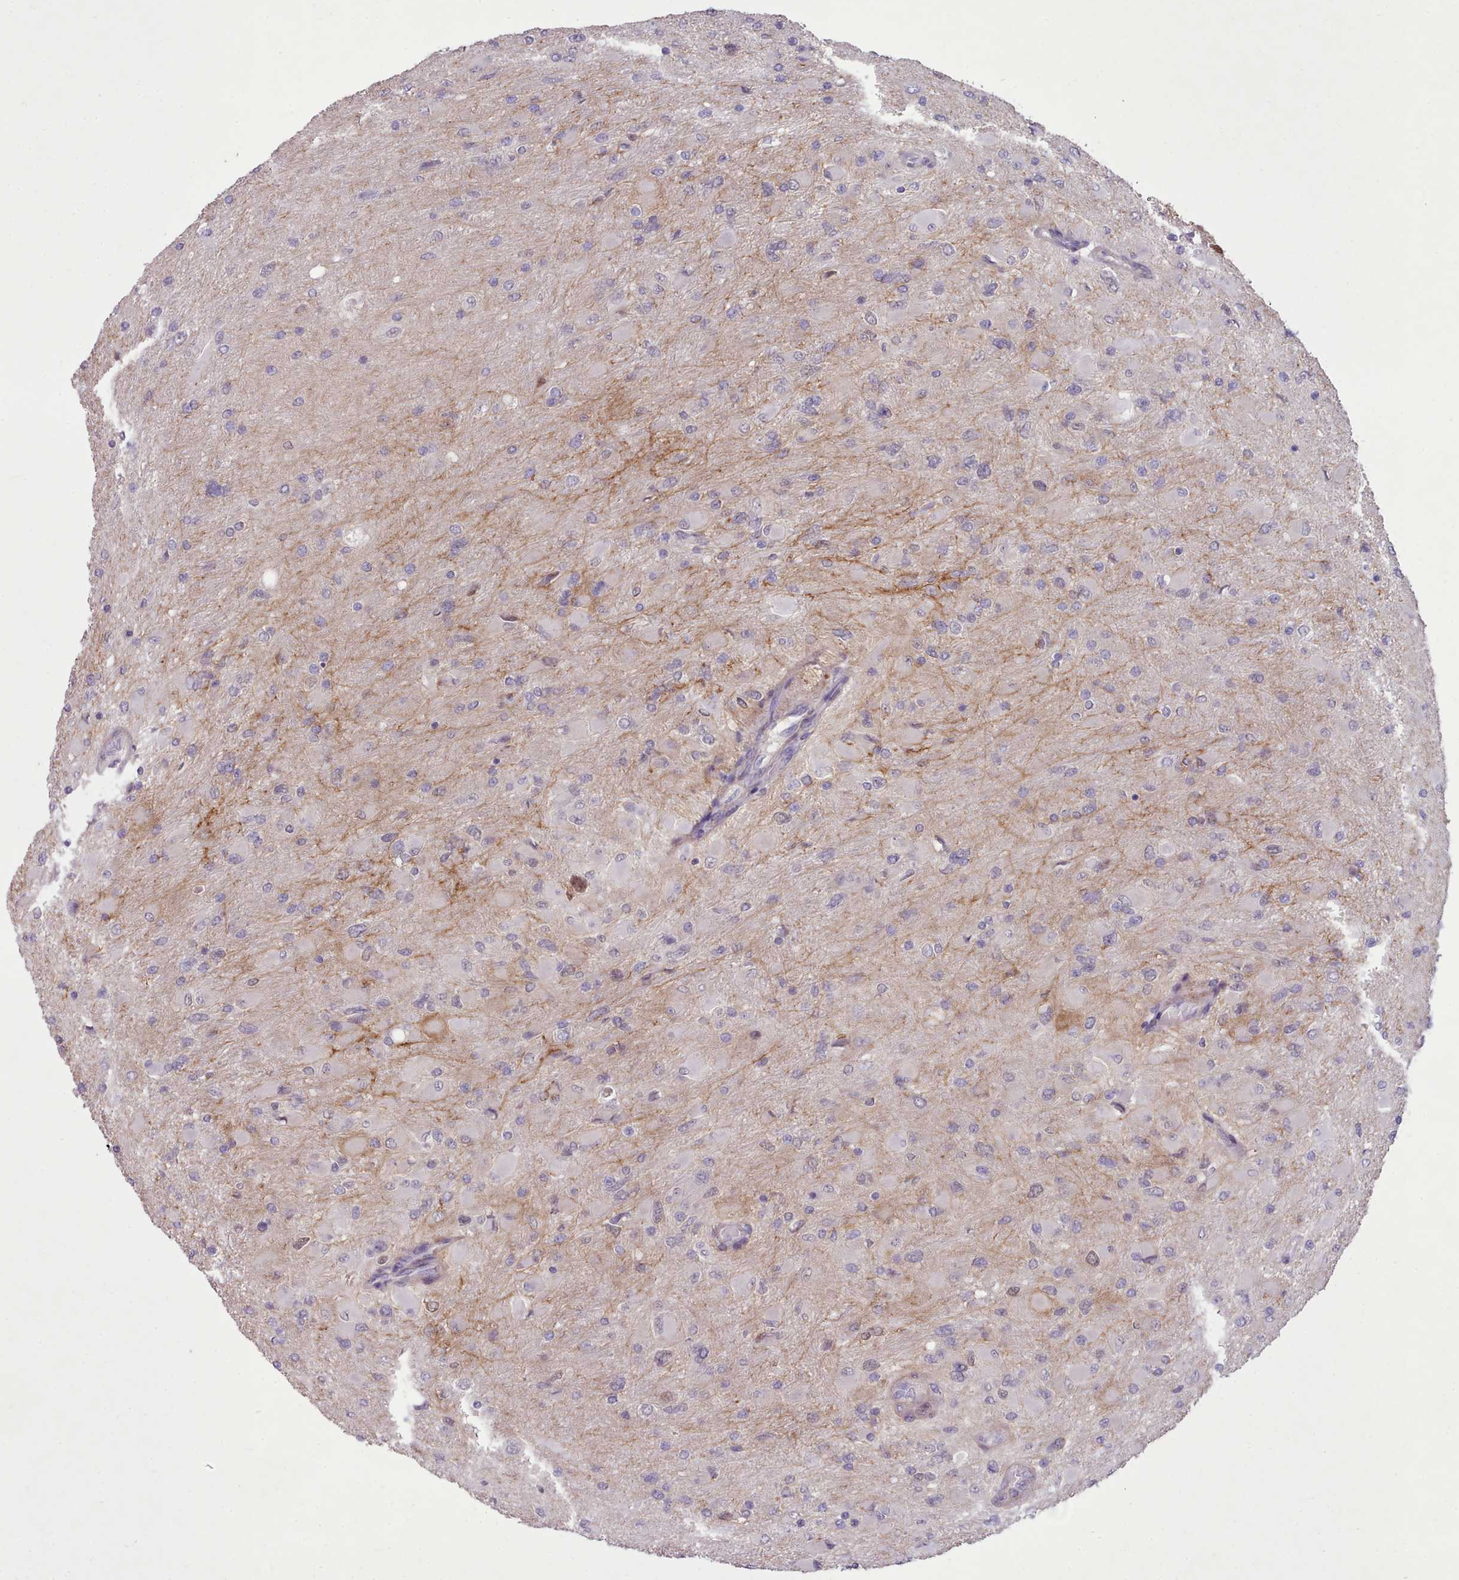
{"staining": {"intensity": "negative", "quantity": "none", "location": "none"}, "tissue": "glioma", "cell_type": "Tumor cells", "image_type": "cancer", "snomed": [{"axis": "morphology", "description": "Glioma, malignant, High grade"}, {"axis": "topography", "description": "Cerebral cortex"}], "caption": "A histopathology image of human glioma is negative for staining in tumor cells. The staining is performed using DAB (3,3'-diaminobenzidine) brown chromogen with nuclei counter-stained in using hematoxylin.", "gene": "DPF1", "patient": {"sex": "female", "age": 36}}